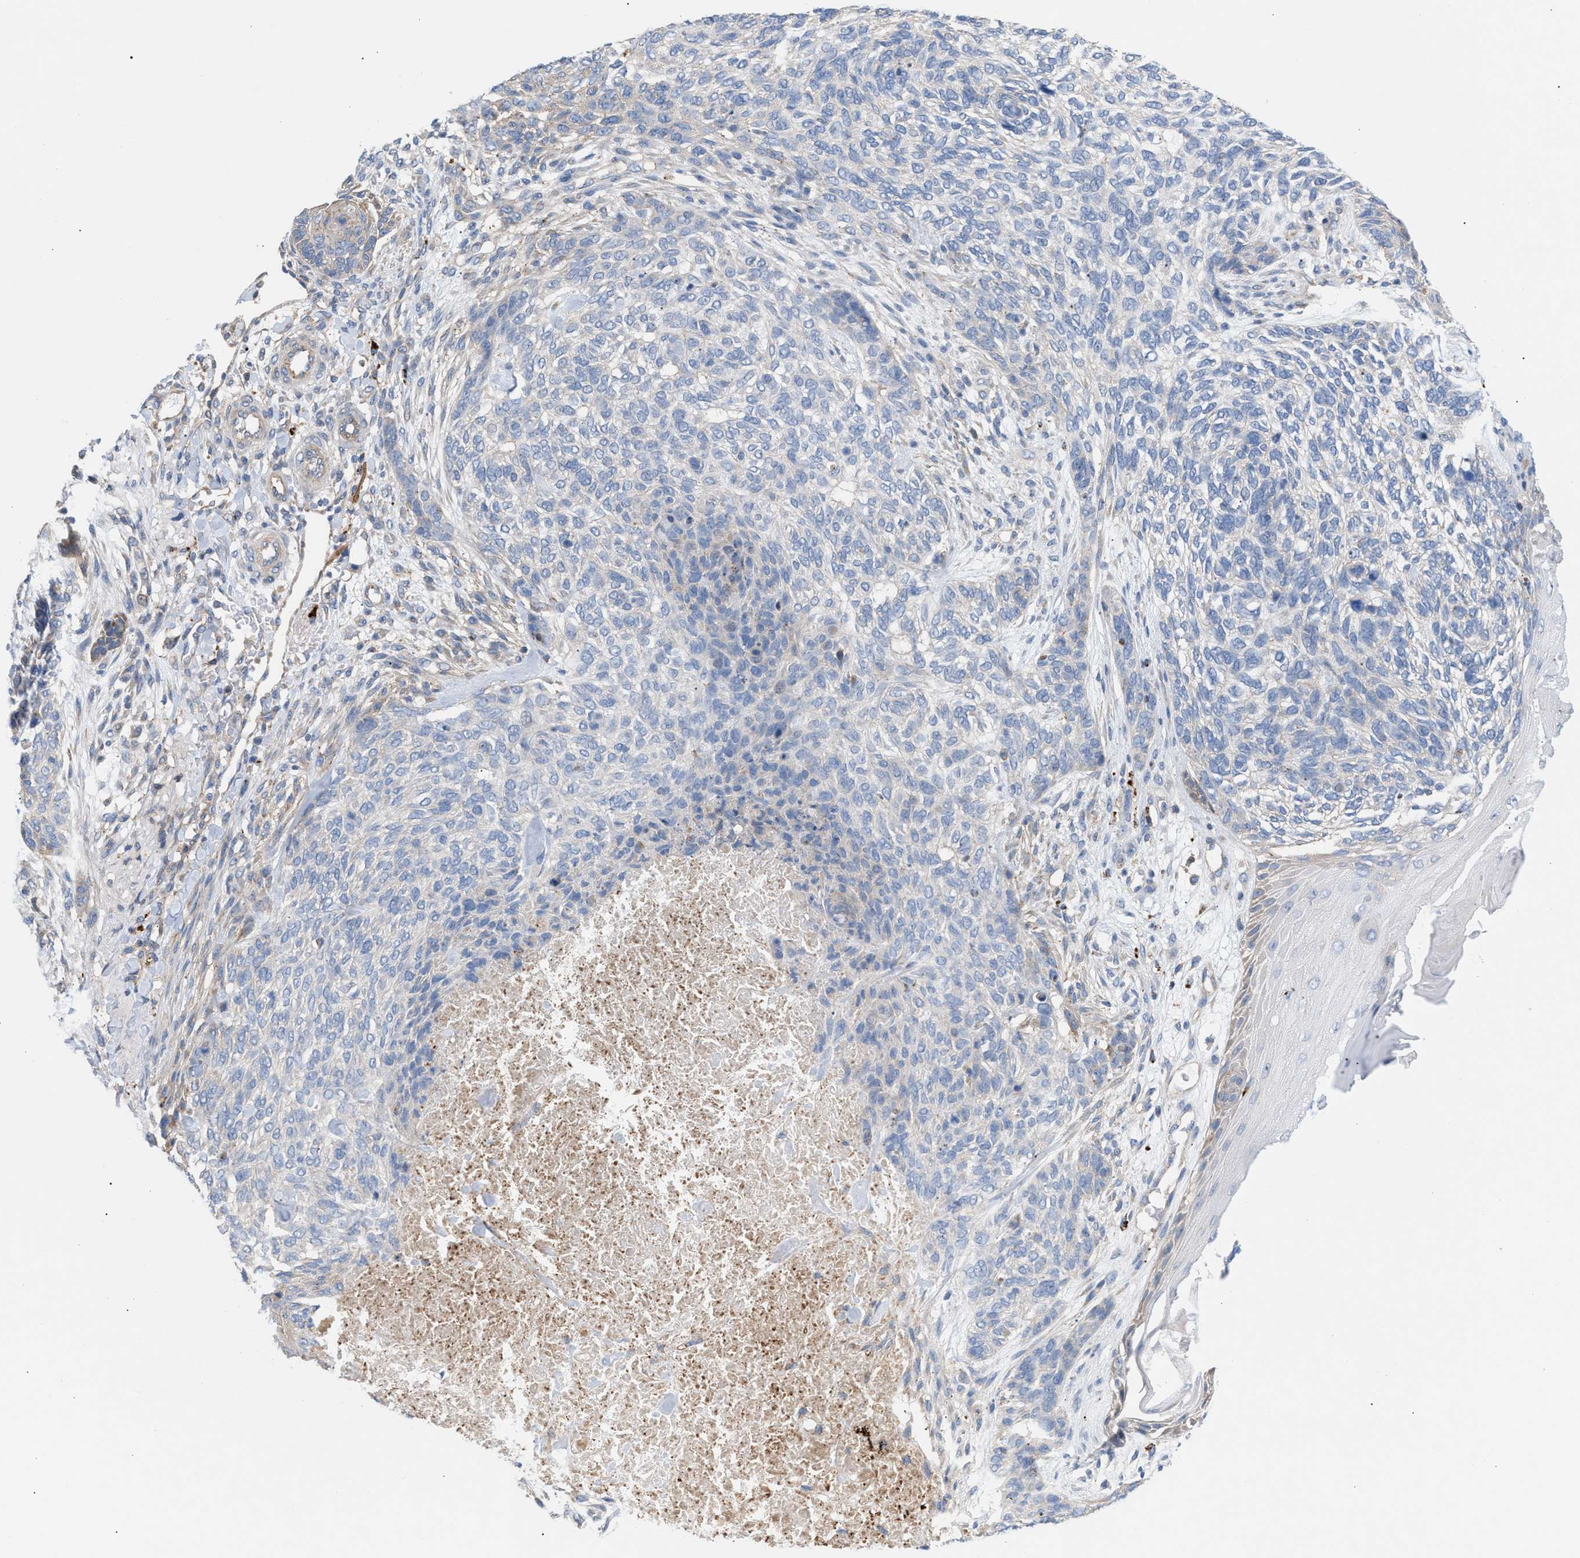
{"staining": {"intensity": "negative", "quantity": "none", "location": "none"}, "tissue": "skin cancer", "cell_type": "Tumor cells", "image_type": "cancer", "snomed": [{"axis": "morphology", "description": "Basal cell carcinoma"}, {"axis": "topography", "description": "Skin"}], "caption": "This photomicrograph is of skin basal cell carcinoma stained with immunohistochemistry to label a protein in brown with the nuclei are counter-stained blue. There is no positivity in tumor cells.", "gene": "MBTD1", "patient": {"sex": "male", "age": 55}}